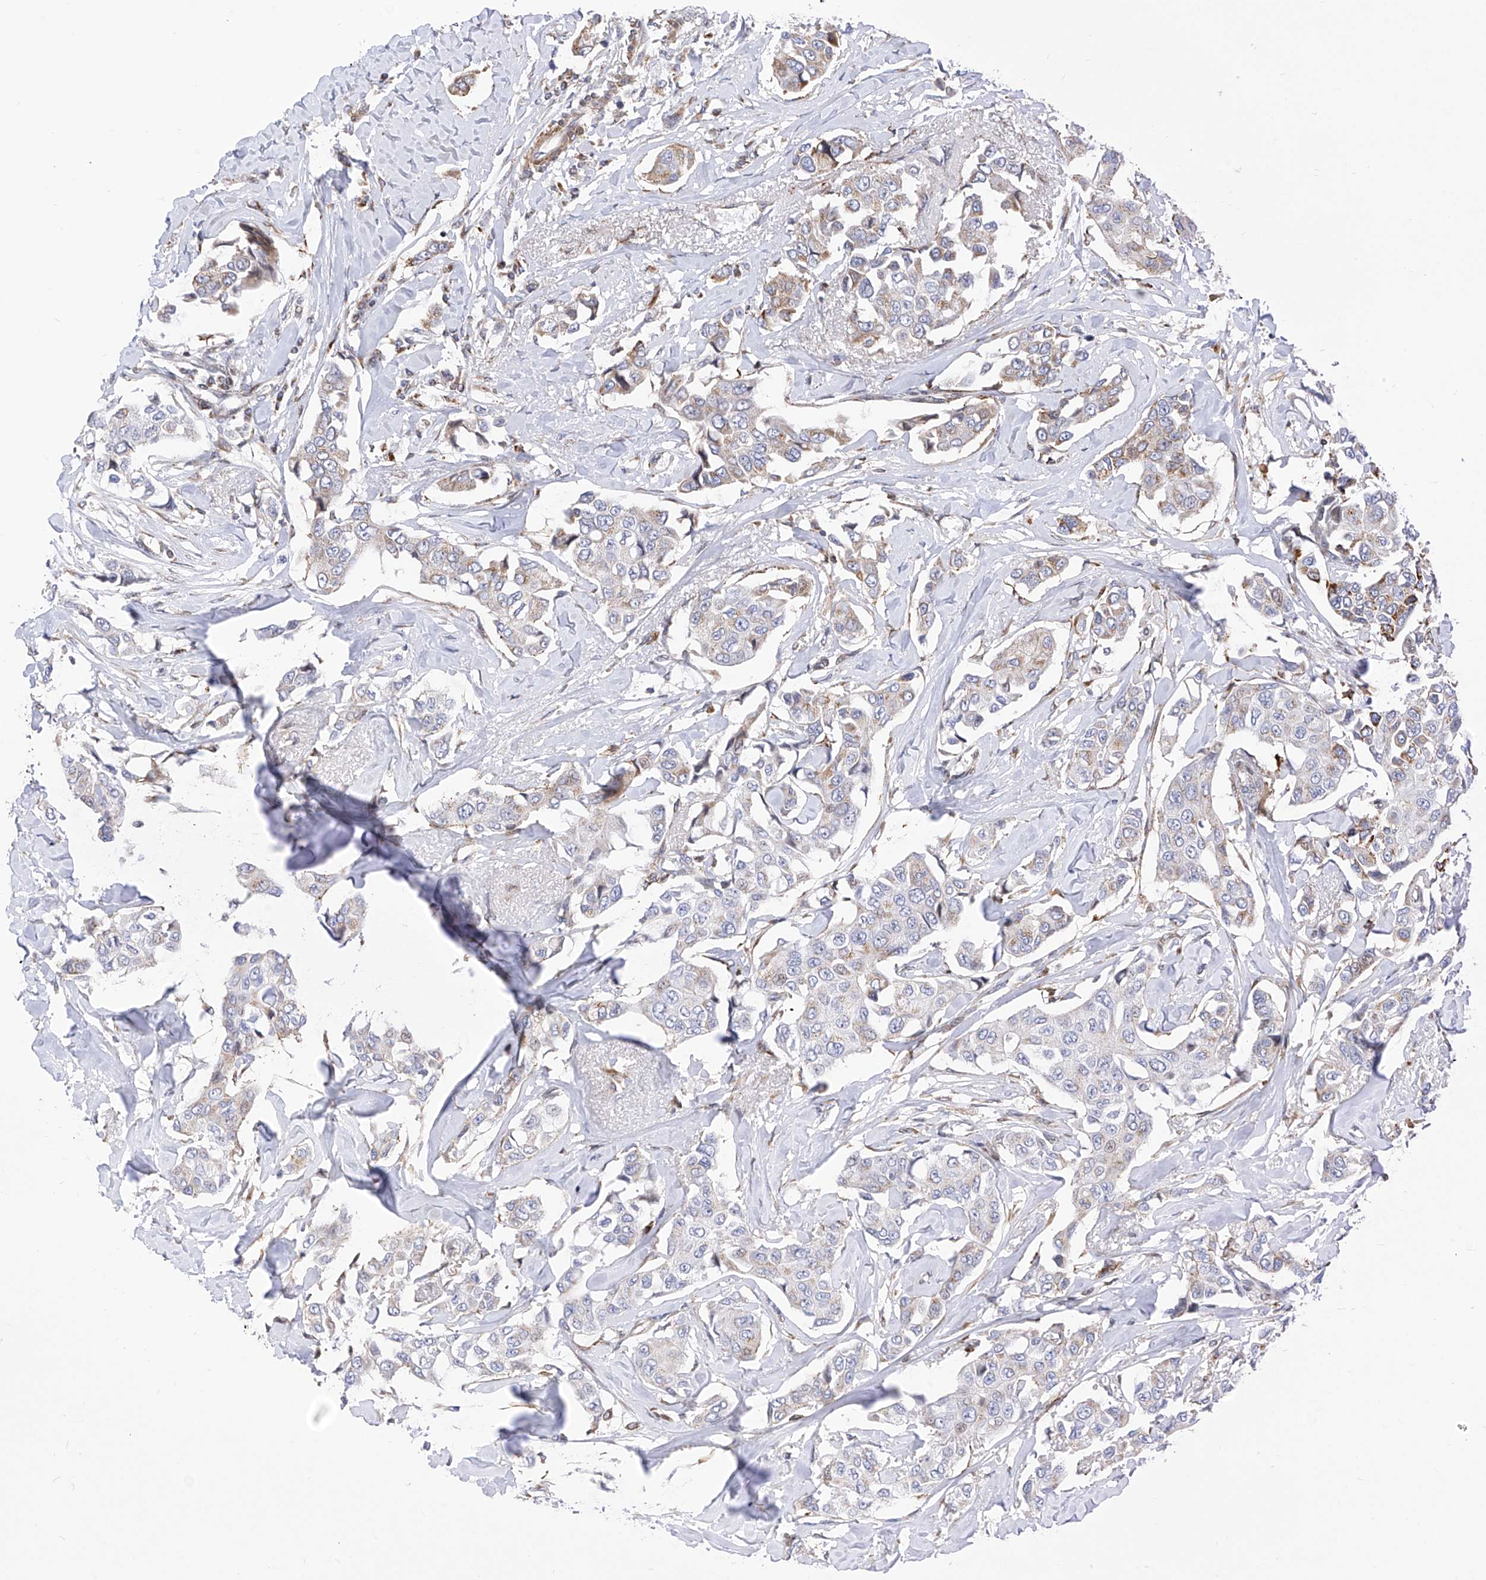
{"staining": {"intensity": "moderate", "quantity": "<25%", "location": "cytoplasmic/membranous"}, "tissue": "breast cancer", "cell_type": "Tumor cells", "image_type": "cancer", "snomed": [{"axis": "morphology", "description": "Duct carcinoma"}, {"axis": "topography", "description": "Breast"}], "caption": "Brown immunohistochemical staining in human breast infiltrating ductal carcinoma displays moderate cytoplasmic/membranous expression in about <25% of tumor cells.", "gene": "TTLL8", "patient": {"sex": "female", "age": 80}}